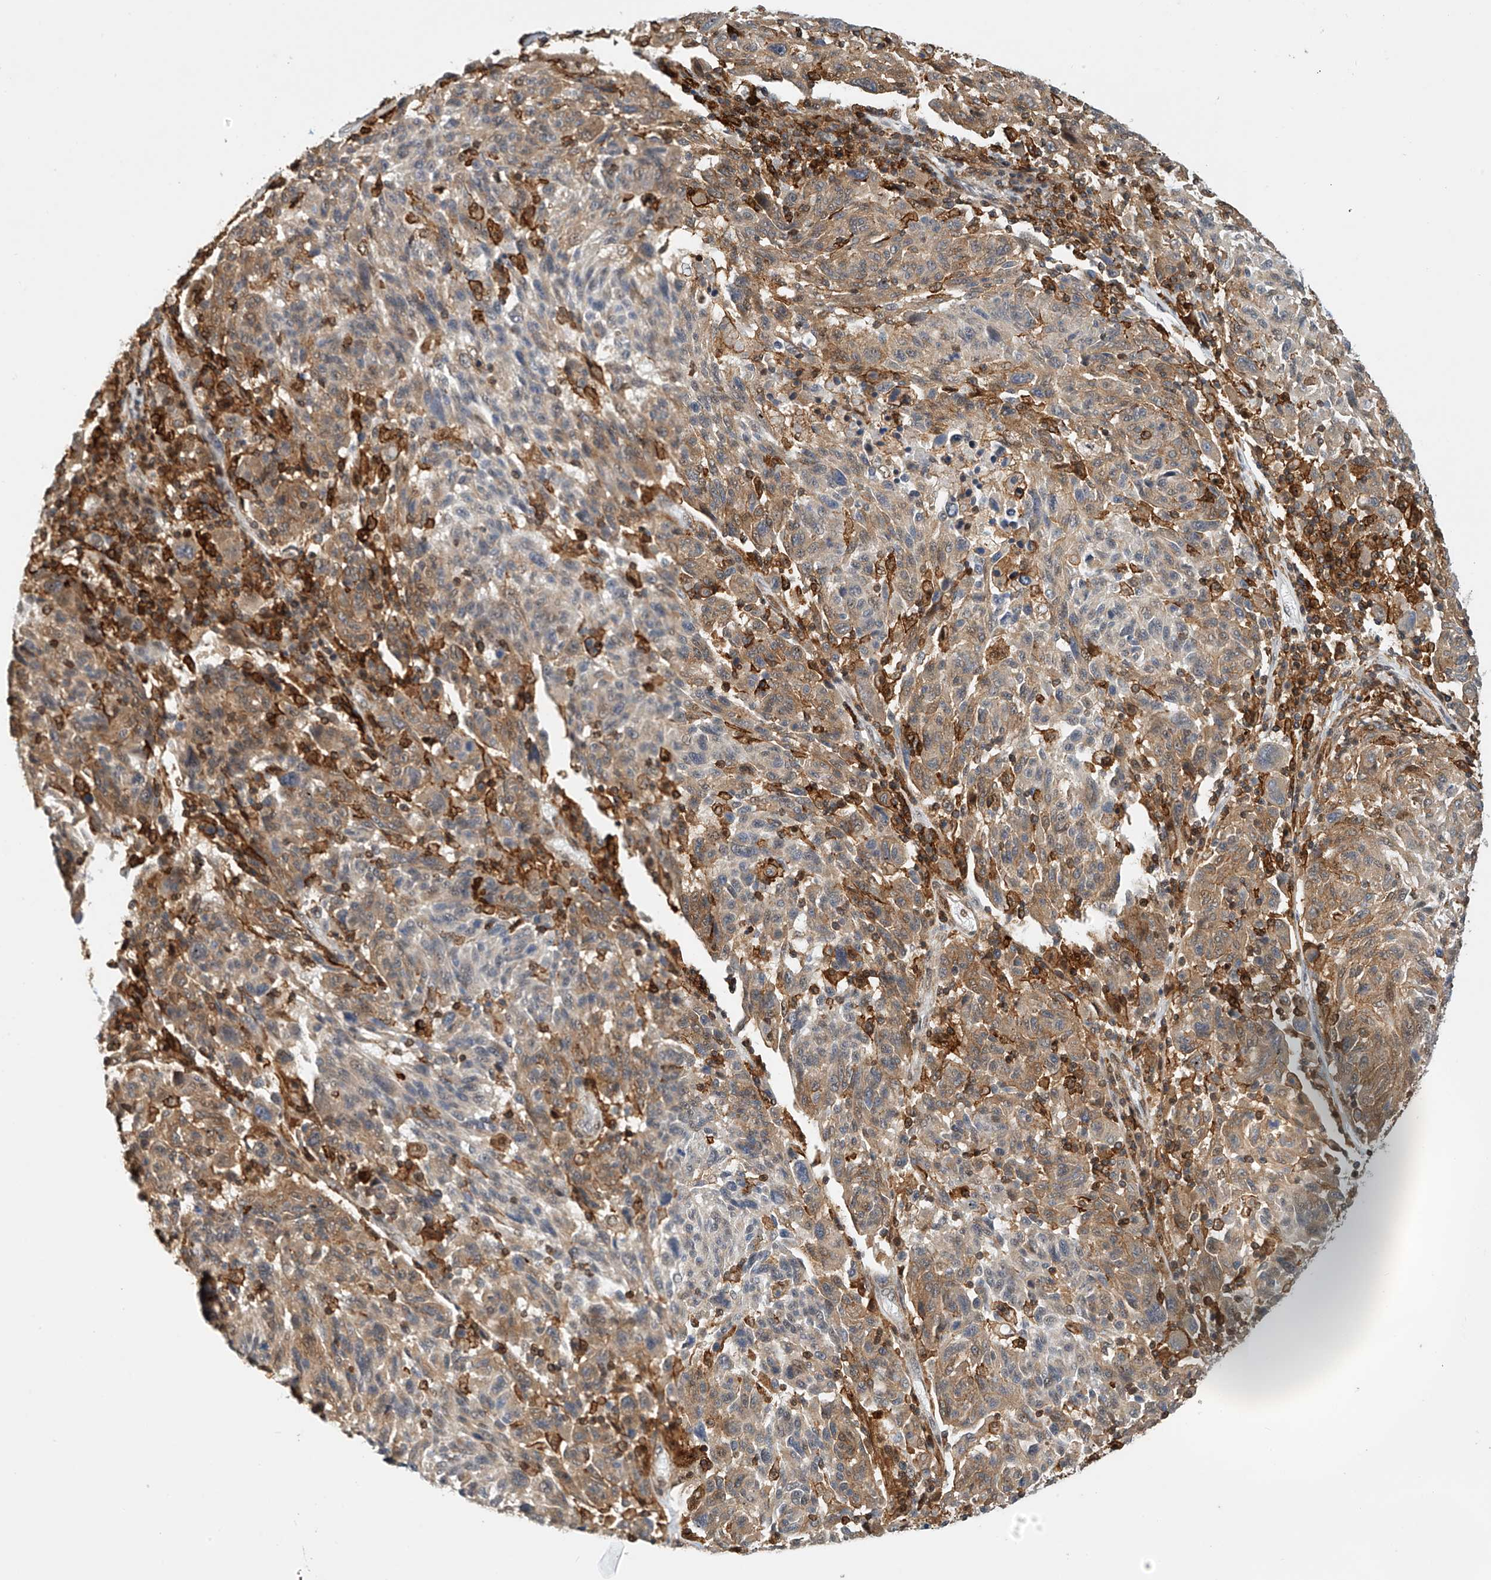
{"staining": {"intensity": "moderate", "quantity": ">75%", "location": "cytoplasmic/membranous"}, "tissue": "melanoma", "cell_type": "Tumor cells", "image_type": "cancer", "snomed": [{"axis": "morphology", "description": "Malignant melanoma, NOS"}, {"axis": "topography", "description": "Skin"}], "caption": "Immunohistochemistry micrograph of melanoma stained for a protein (brown), which shows medium levels of moderate cytoplasmic/membranous staining in about >75% of tumor cells.", "gene": "MICAL1", "patient": {"sex": "male", "age": 53}}